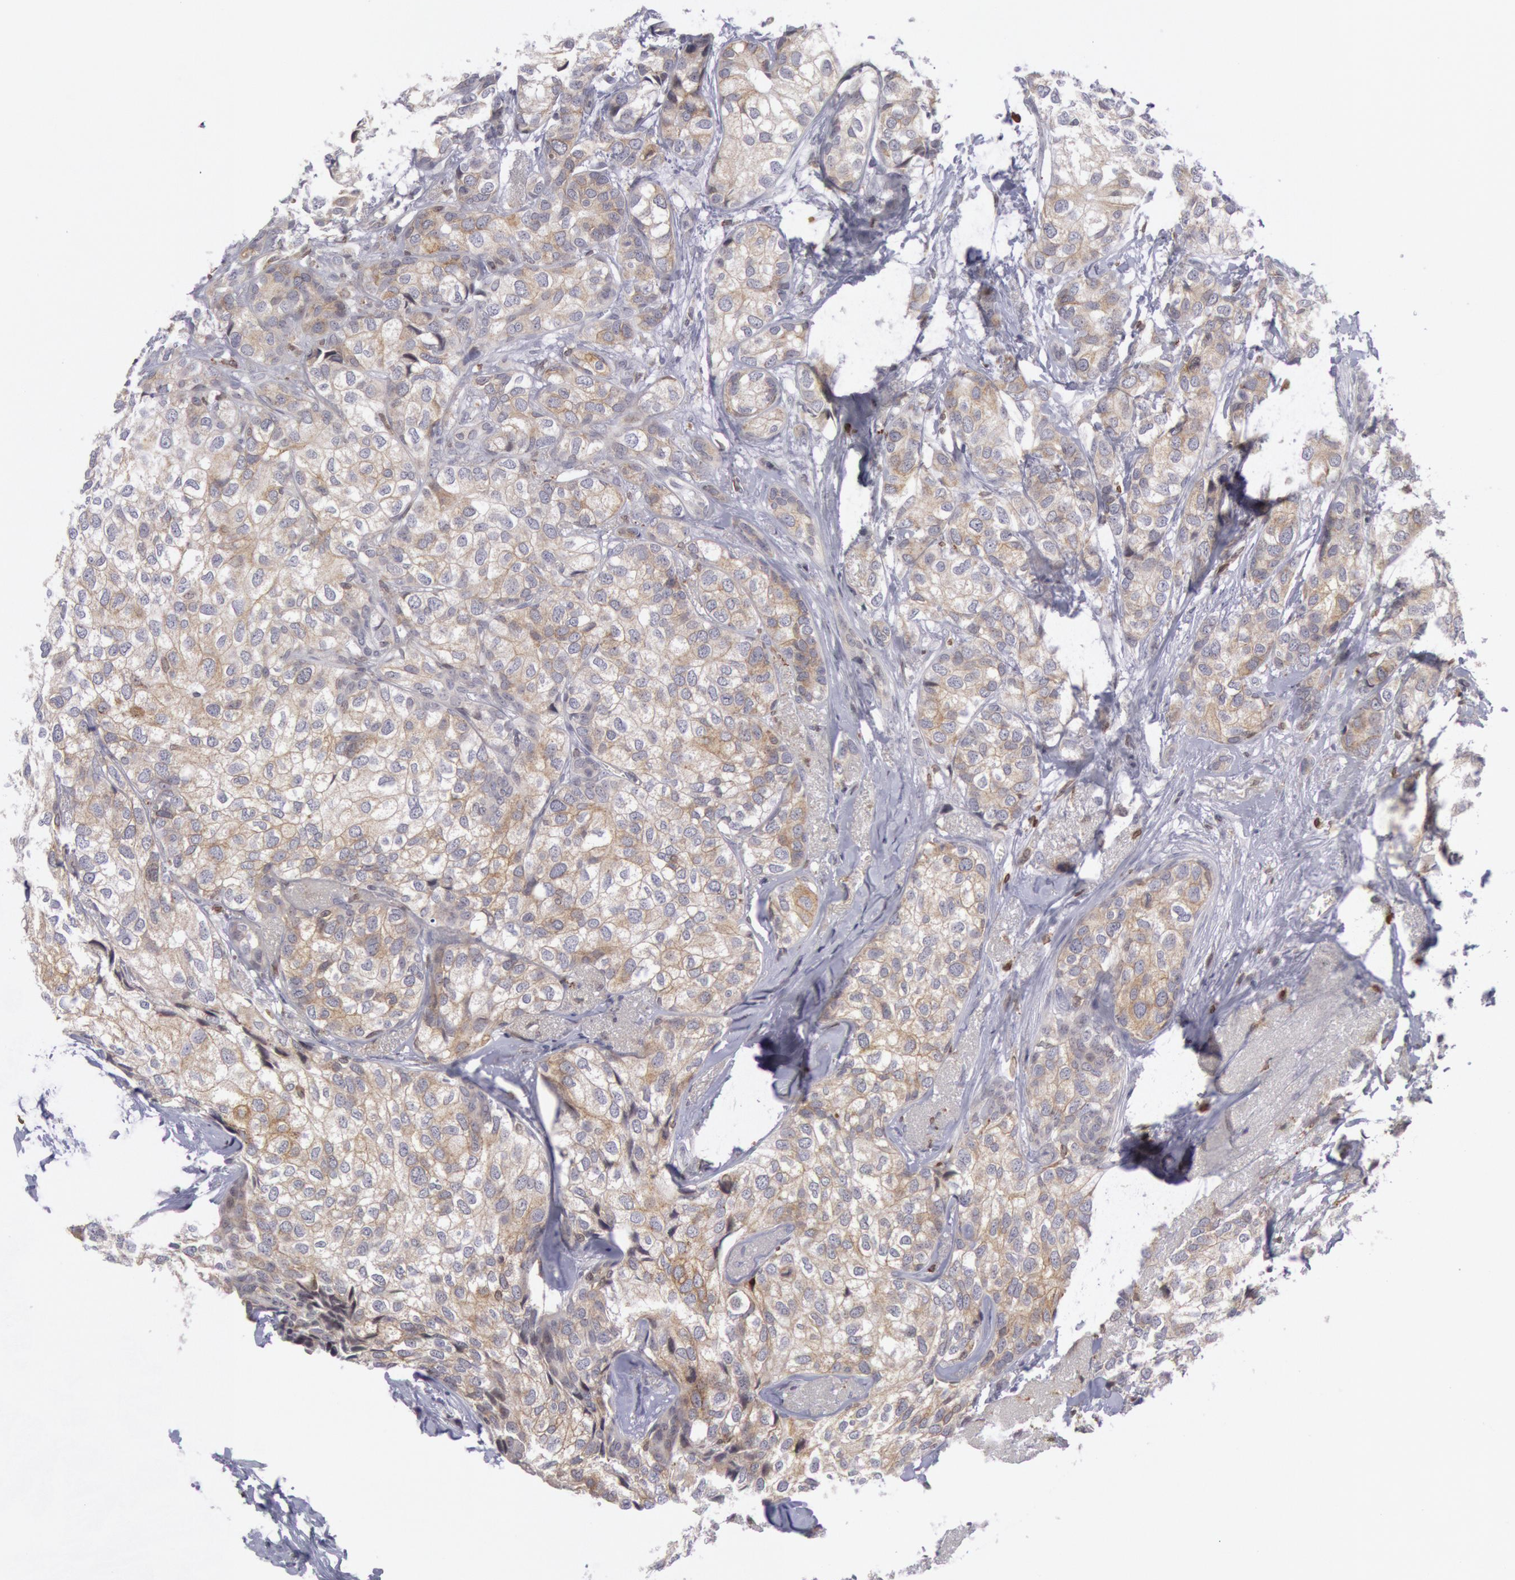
{"staining": {"intensity": "weak", "quantity": ">75%", "location": "cytoplasmic/membranous"}, "tissue": "breast cancer", "cell_type": "Tumor cells", "image_type": "cancer", "snomed": [{"axis": "morphology", "description": "Duct carcinoma"}, {"axis": "topography", "description": "Breast"}], "caption": "Weak cytoplasmic/membranous staining is identified in approximately >75% of tumor cells in intraductal carcinoma (breast).", "gene": "PTGS2", "patient": {"sex": "female", "age": 68}}